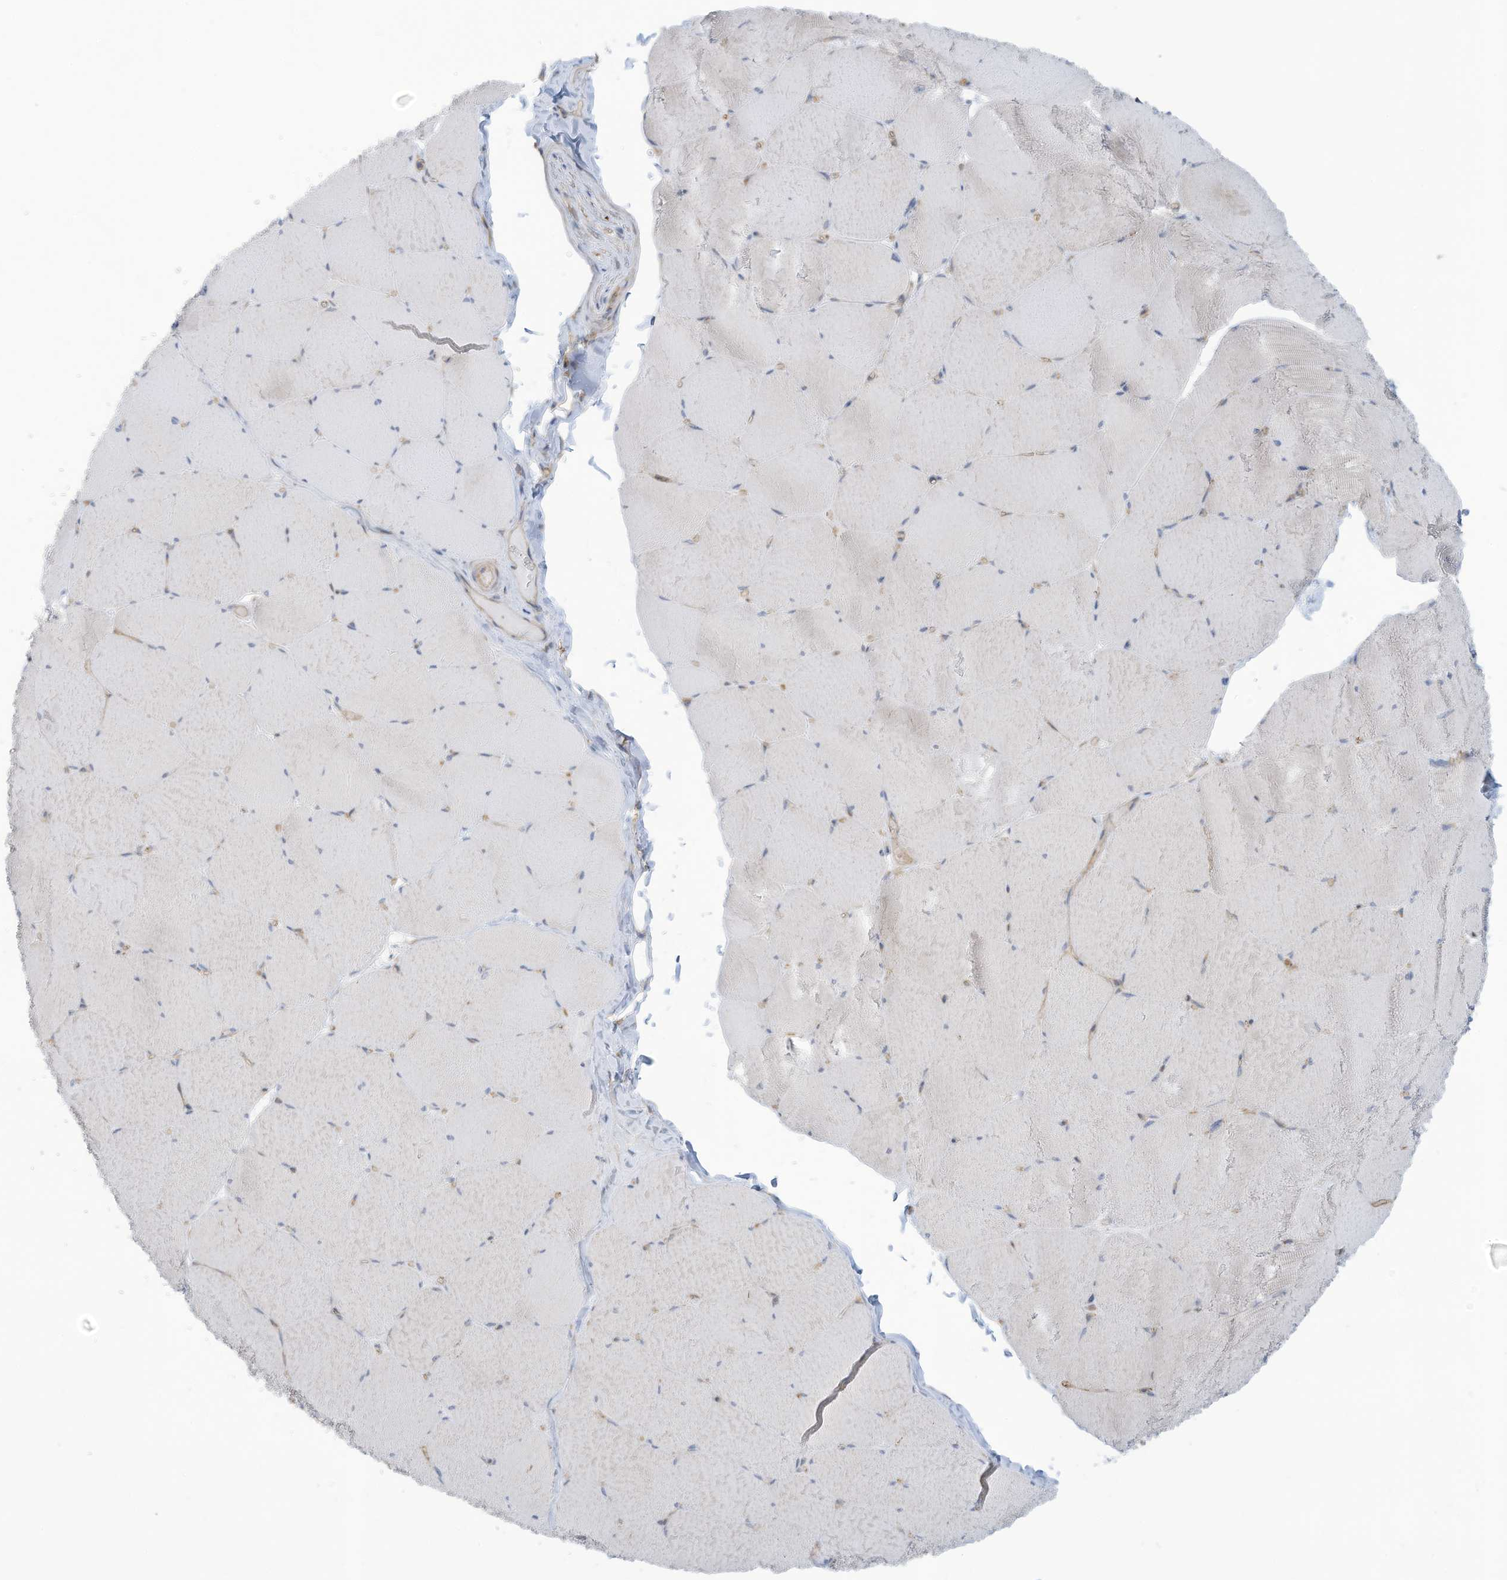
{"staining": {"intensity": "negative", "quantity": "none", "location": "none"}, "tissue": "skeletal muscle", "cell_type": "Myocytes", "image_type": "normal", "snomed": [{"axis": "morphology", "description": "Normal tissue, NOS"}, {"axis": "topography", "description": "Skeletal muscle"}, {"axis": "topography", "description": "Head-Neck"}], "caption": "The immunohistochemistry micrograph has no significant staining in myocytes of skeletal muscle. (Stains: DAB (3,3'-diaminobenzidine) immunohistochemistry (IHC) with hematoxylin counter stain, Microscopy: brightfield microscopy at high magnification).", "gene": "ADAT2", "patient": {"sex": "male", "age": 66}}